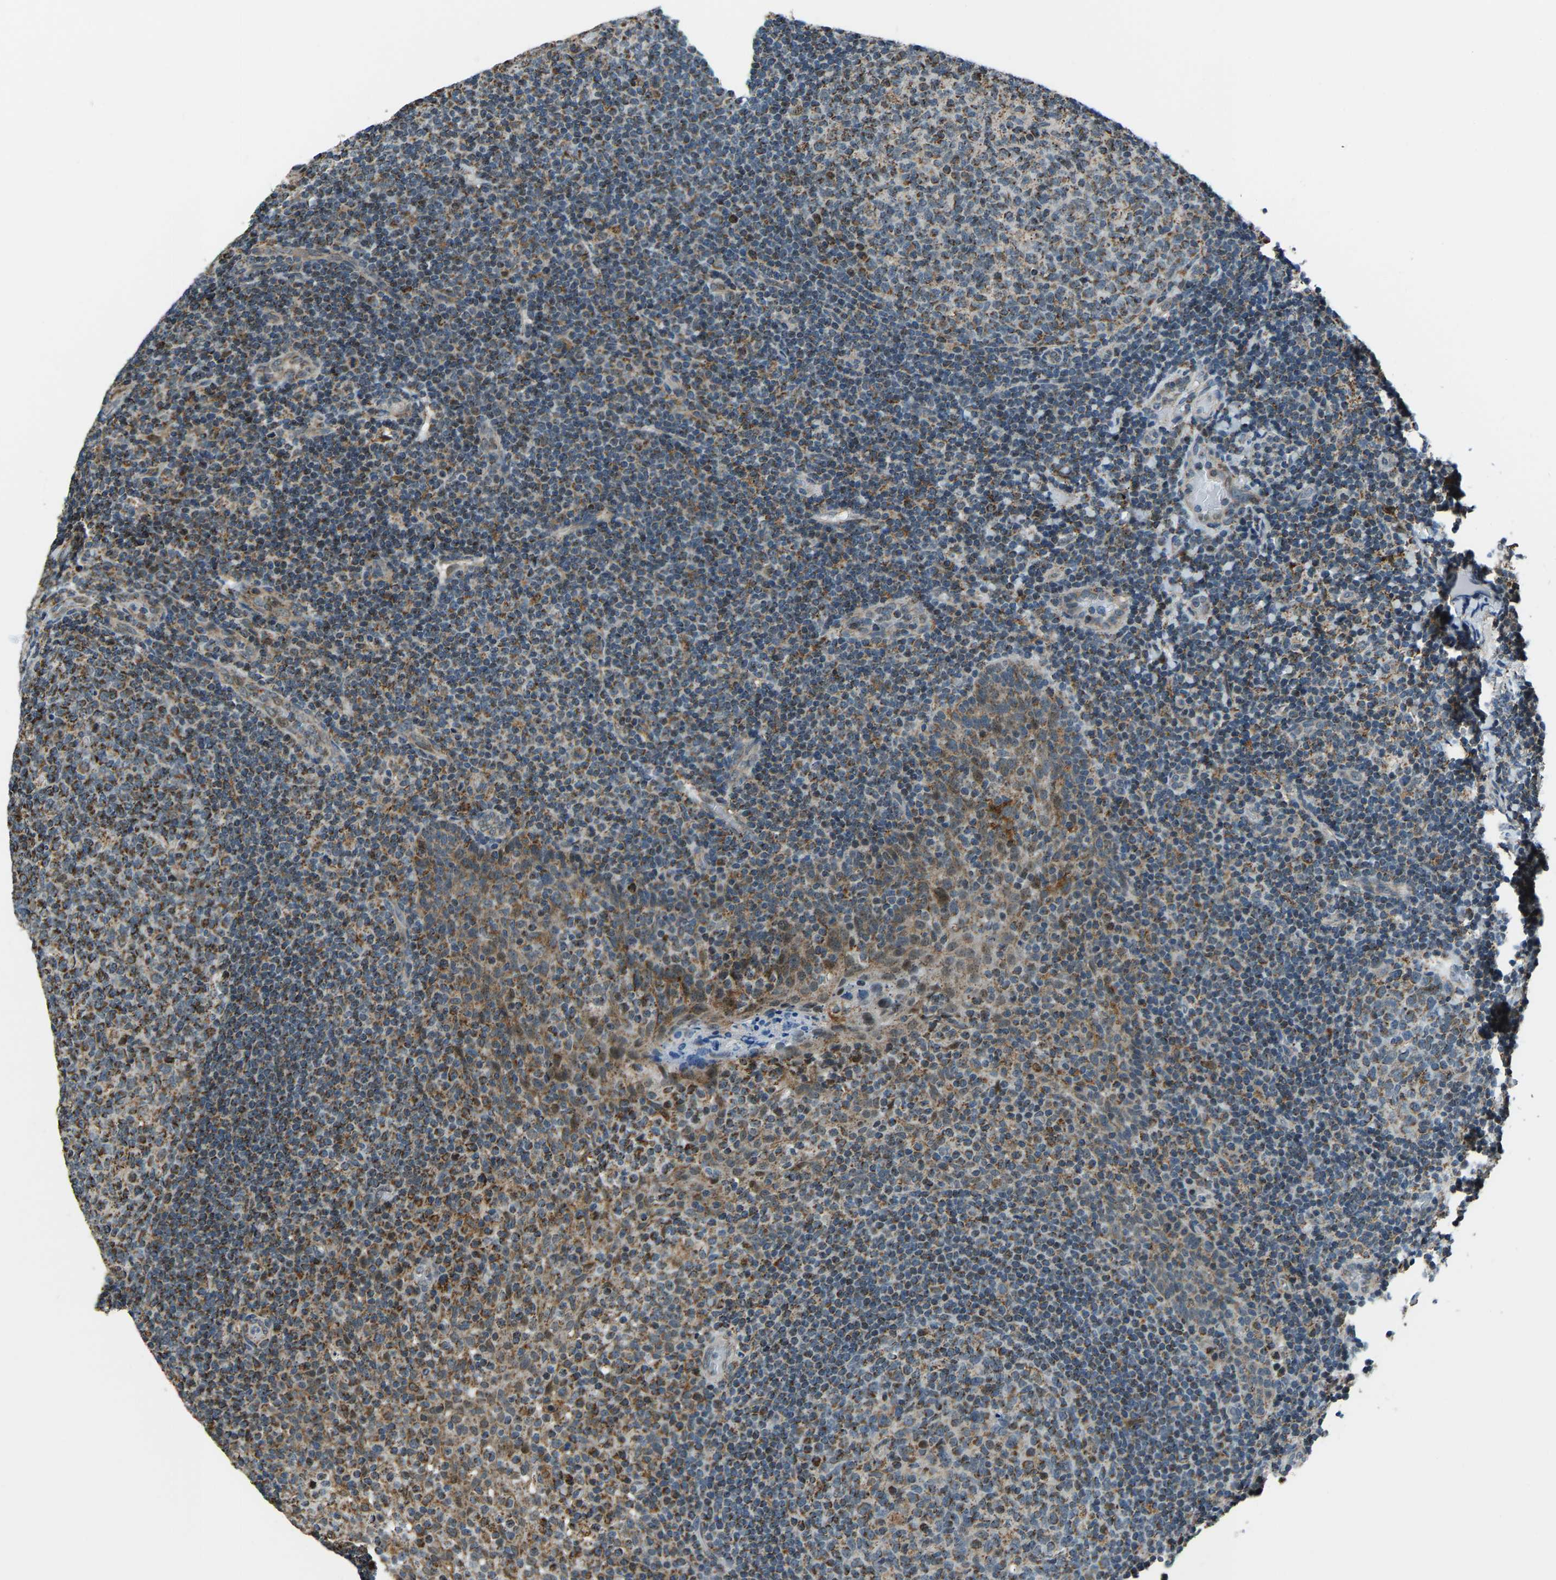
{"staining": {"intensity": "moderate", "quantity": "25%-75%", "location": "cytoplasmic/membranous"}, "tissue": "tonsil", "cell_type": "Germinal center cells", "image_type": "normal", "snomed": [{"axis": "morphology", "description": "Normal tissue, NOS"}, {"axis": "topography", "description": "Tonsil"}], "caption": "Protein staining exhibits moderate cytoplasmic/membranous expression in approximately 25%-75% of germinal center cells in normal tonsil. Using DAB (brown) and hematoxylin (blue) stains, captured at high magnification using brightfield microscopy.", "gene": "RBM33", "patient": {"sex": "female", "age": 19}}